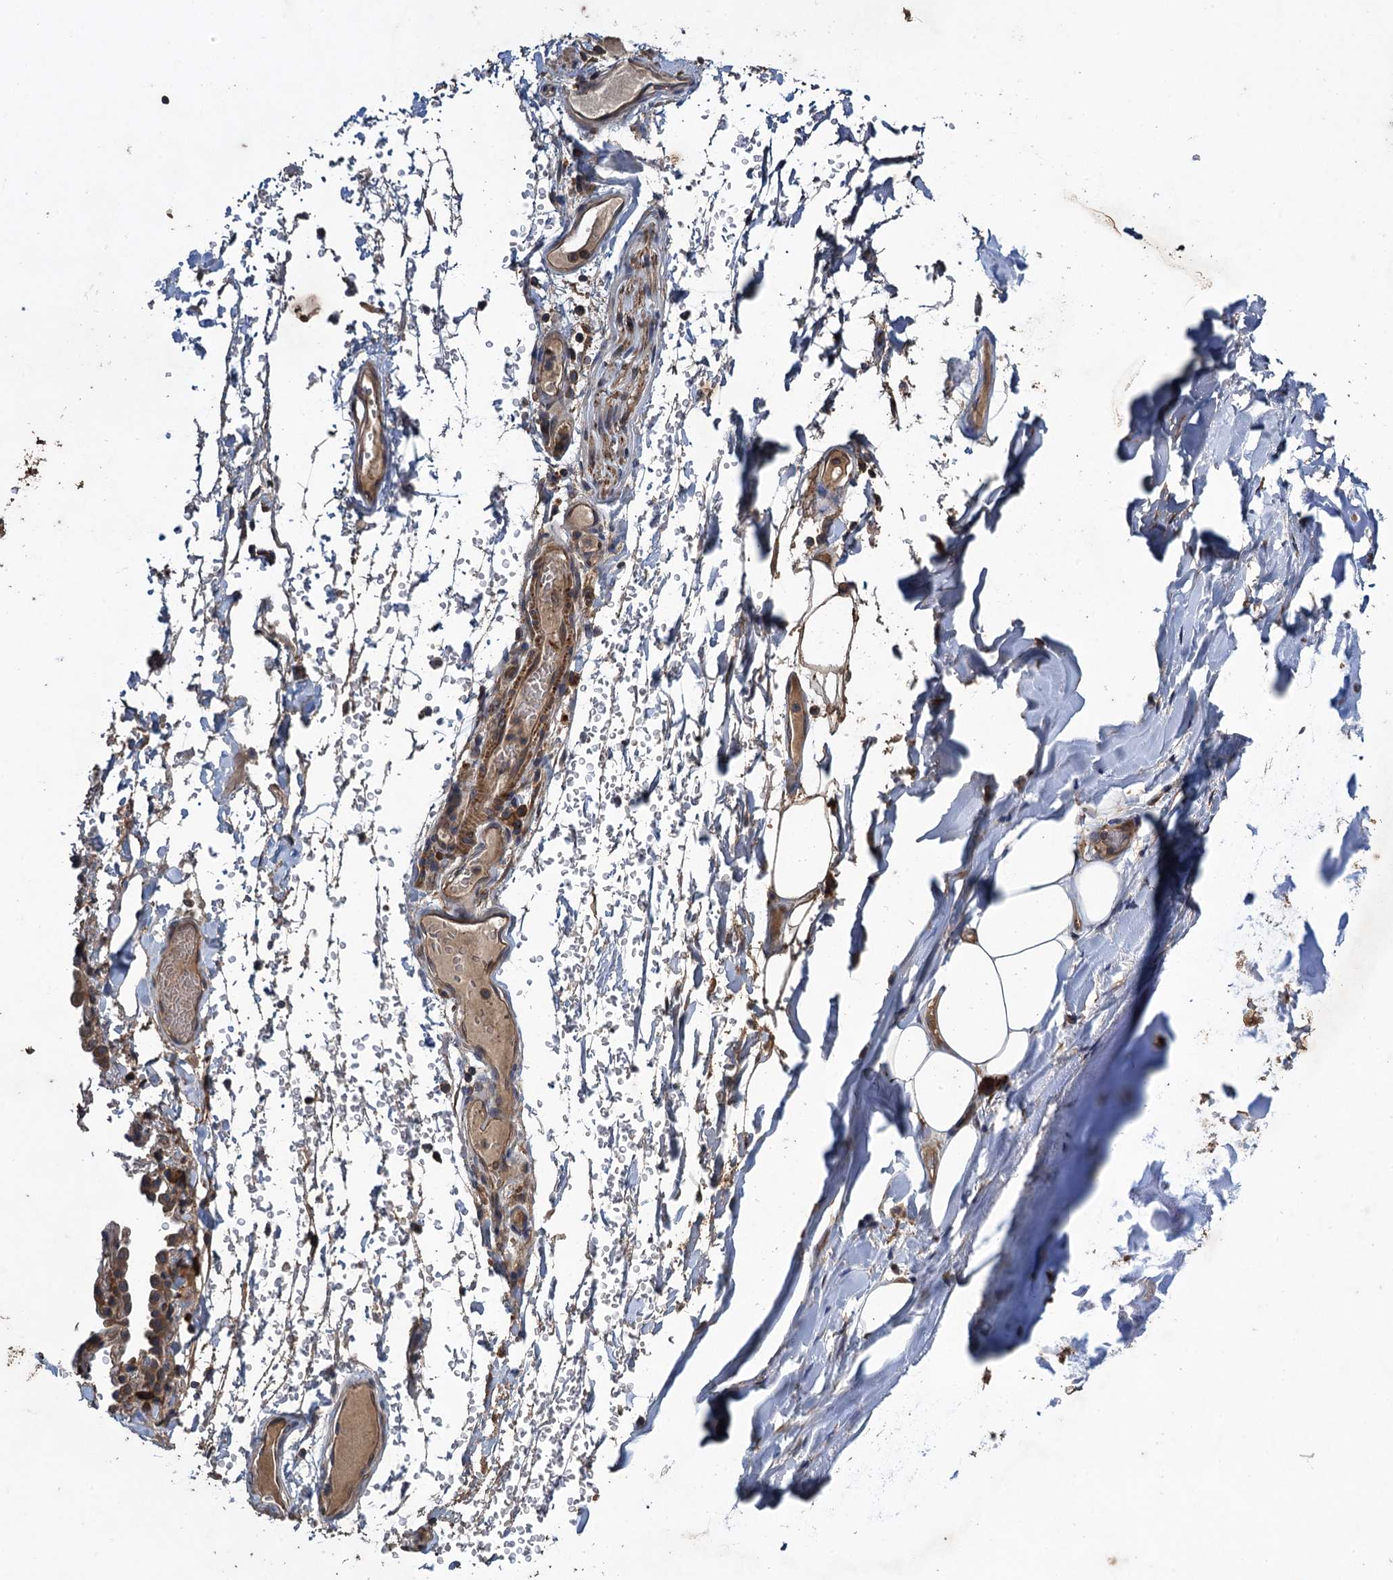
{"staining": {"intensity": "negative", "quantity": "none", "location": "none"}, "tissue": "adipose tissue", "cell_type": "Adipocytes", "image_type": "normal", "snomed": [{"axis": "morphology", "description": "Normal tissue, NOS"}, {"axis": "topography", "description": "Lymph node"}, {"axis": "topography", "description": "Cartilage tissue"}, {"axis": "topography", "description": "Bronchus"}], "caption": "Adipose tissue stained for a protein using immunohistochemistry (IHC) shows no expression adipocytes.", "gene": "CNTN5", "patient": {"sex": "male", "age": 63}}